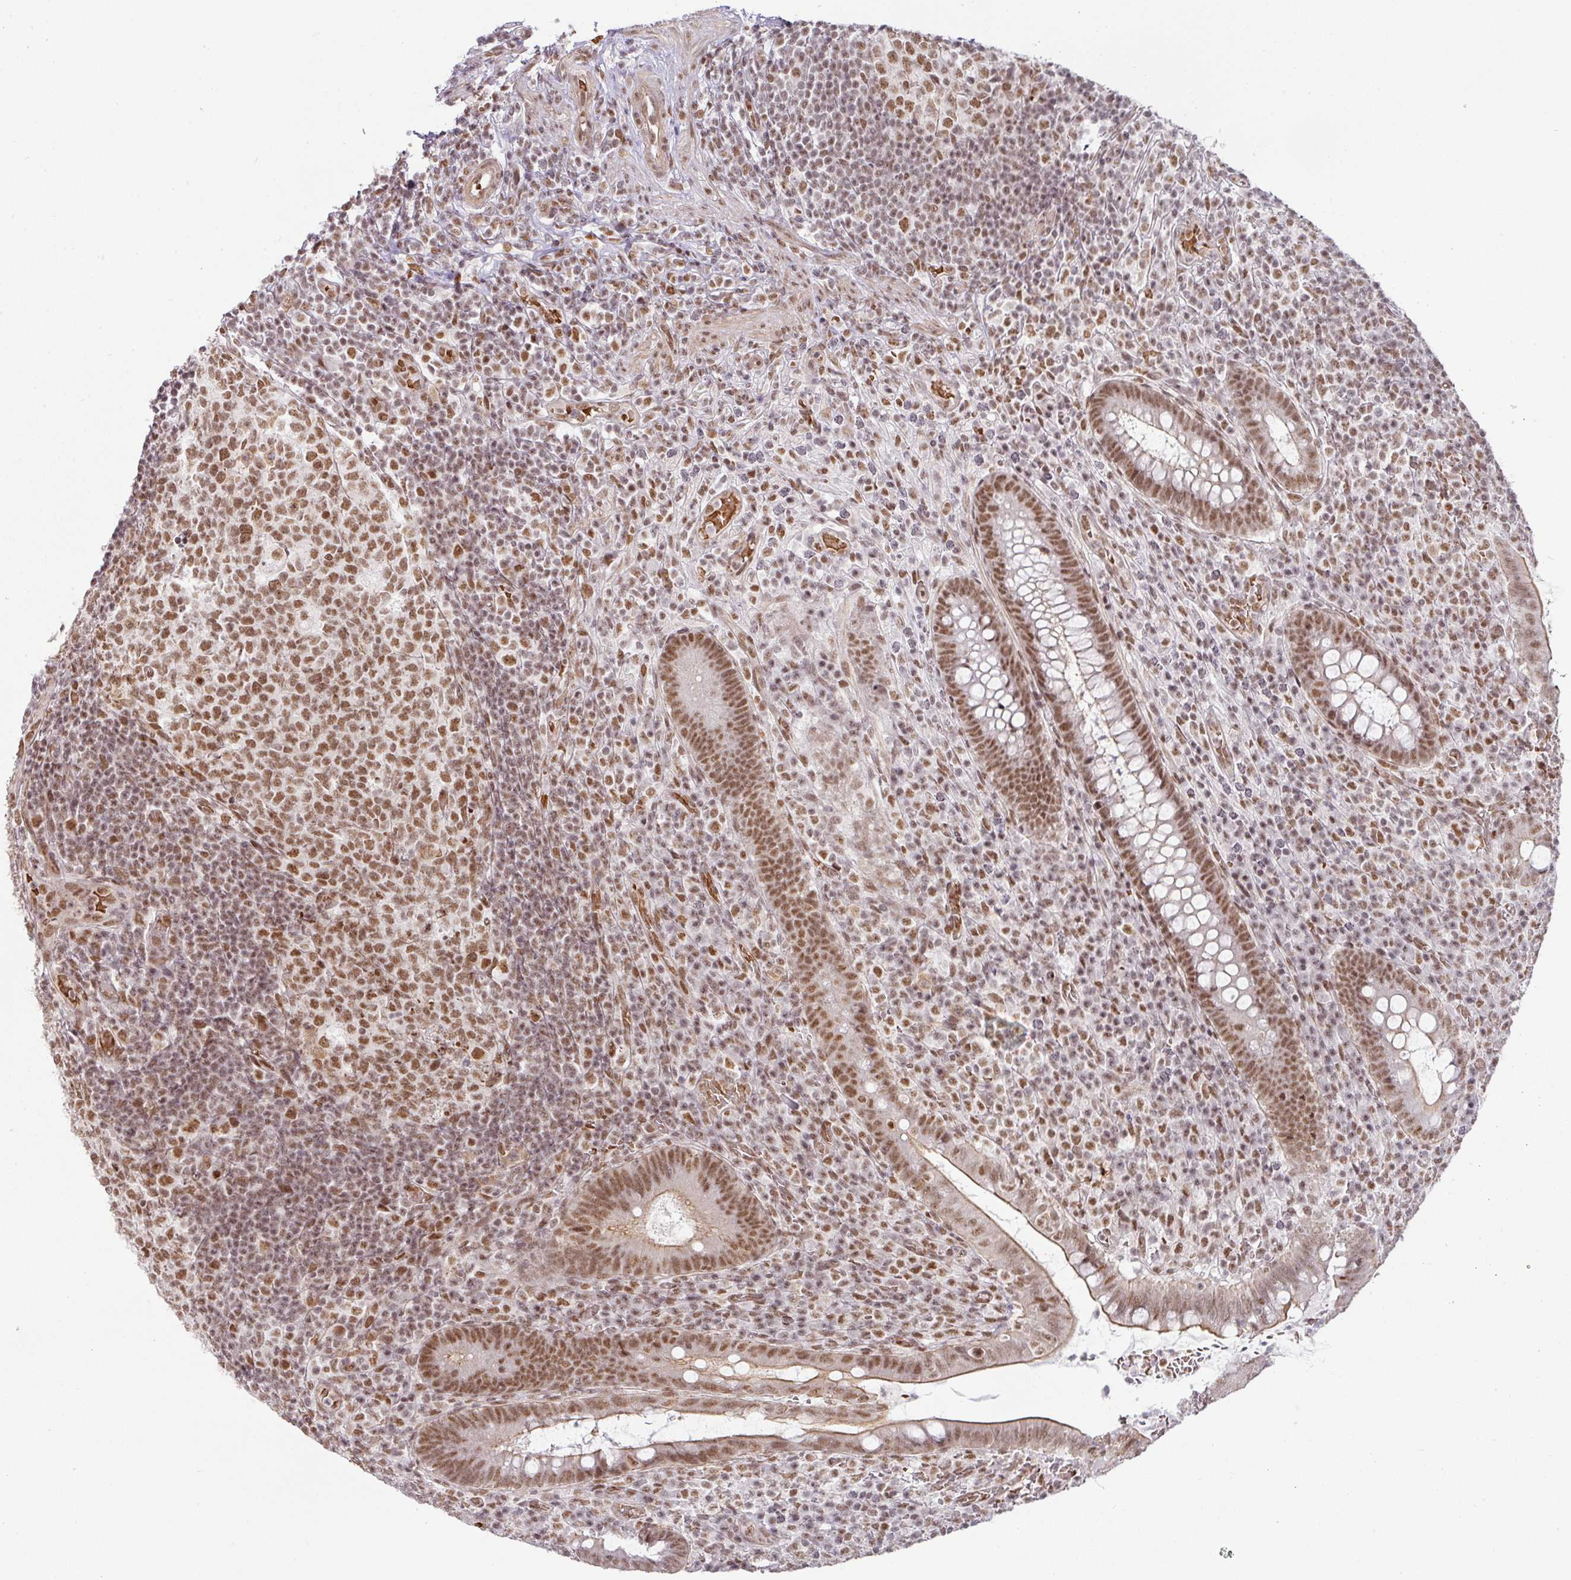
{"staining": {"intensity": "moderate", "quantity": ">75%", "location": "cytoplasmic/membranous,nuclear"}, "tissue": "appendix", "cell_type": "Glandular cells", "image_type": "normal", "snomed": [{"axis": "morphology", "description": "Normal tissue, NOS"}, {"axis": "topography", "description": "Appendix"}], "caption": "Protein staining of benign appendix reveals moderate cytoplasmic/membranous,nuclear staining in approximately >75% of glandular cells. (Stains: DAB in brown, nuclei in blue, Microscopy: brightfield microscopy at high magnification).", "gene": "NCOA5", "patient": {"sex": "female", "age": 43}}